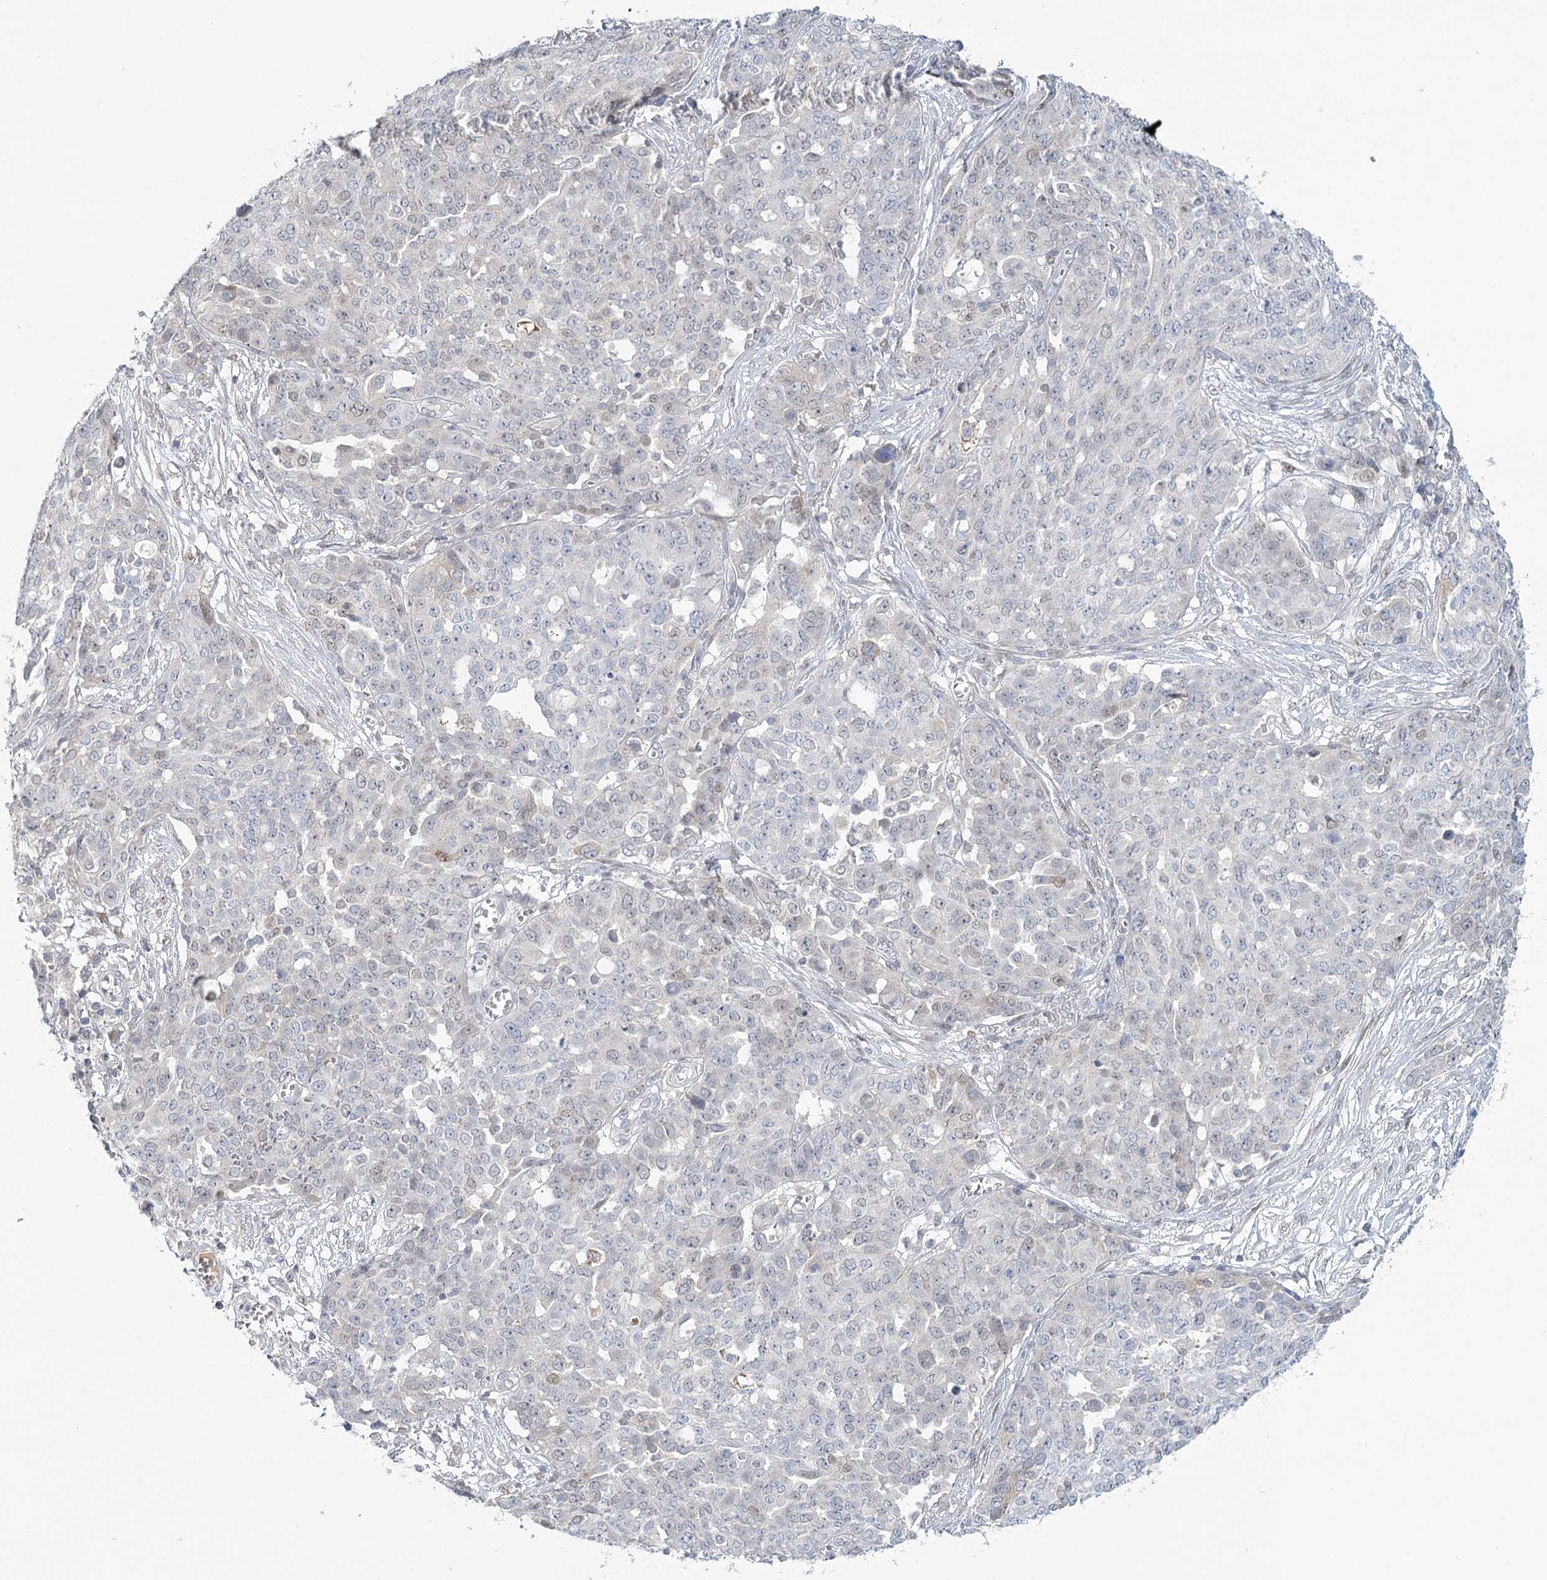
{"staining": {"intensity": "negative", "quantity": "none", "location": "none"}, "tissue": "ovarian cancer", "cell_type": "Tumor cells", "image_type": "cancer", "snomed": [{"axis": "morphology", "description": "Cystadenocarcinoma, serous, NOS"}, {"axis": "topography", "description": "Soft tissue"}, {"axis": "topography", "description": "Ovary"}], "caption": "DAB immunohistochemical staining of human ovarian serous cystadenocarcinoma exhibits no significant staining in tumor cells. (DAB (3,3'-diaminobenzidine) immunohistochemistry (IHC) with hematoxylin counter stain).", "gene": "USP11", "patient": {"sex": "female", "age": 57}}